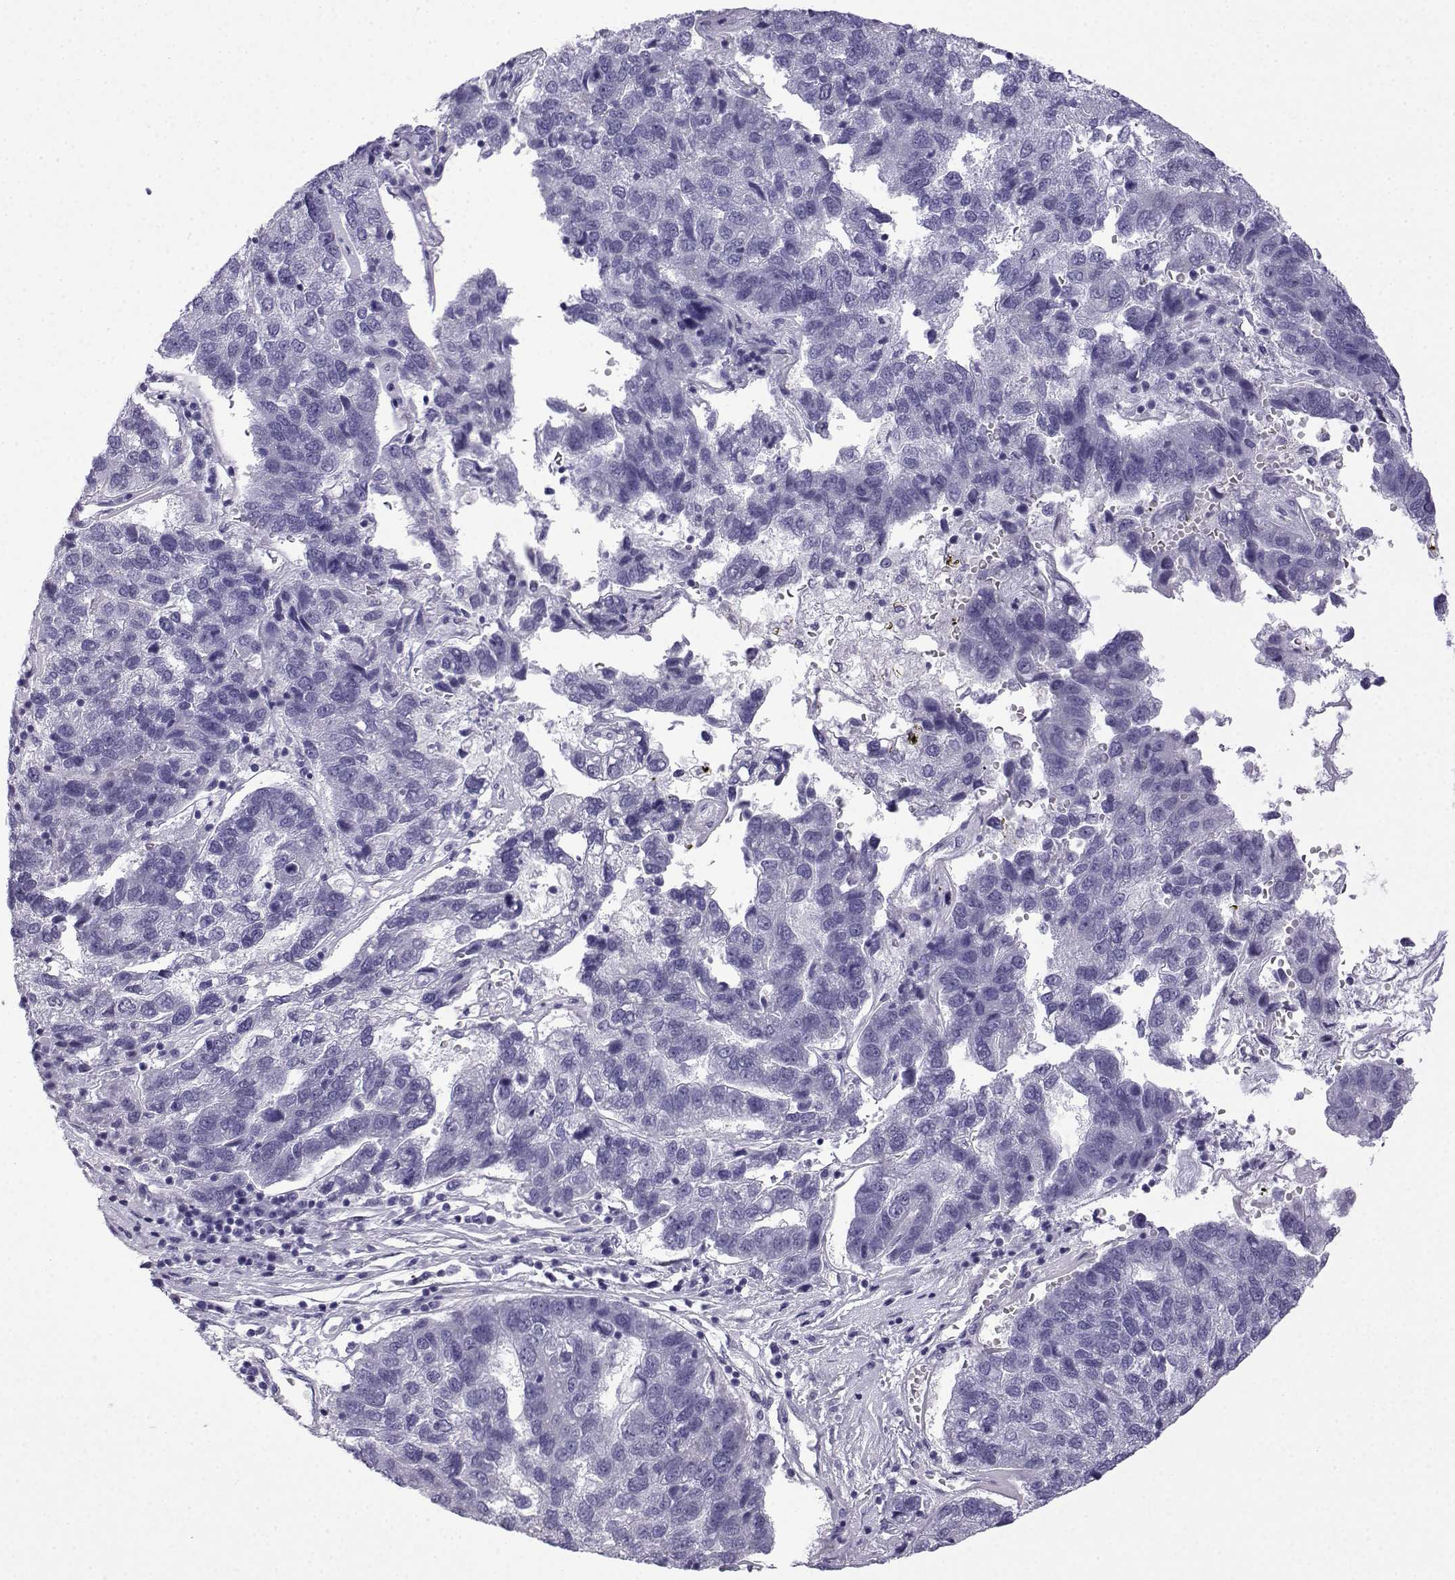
{"staining": {"intensity": "negative", "quantity": "none", "location": "none"}, "tissue": "pancreatic cancer", "cell_type": "Tumor cells", "image_type": "cancer", "snomed": [{"axis": "morphology", "description": "Adenocarcinoma, NOS"}, {"axis": "topography", "description": "Pancreas"}], "caption": "Photomicrograph shows no protein positivity in tumor cells of pancreatic cancer tissue.", "gene": "ACRBP", "patient": {"sex": "female", "age": 61}}